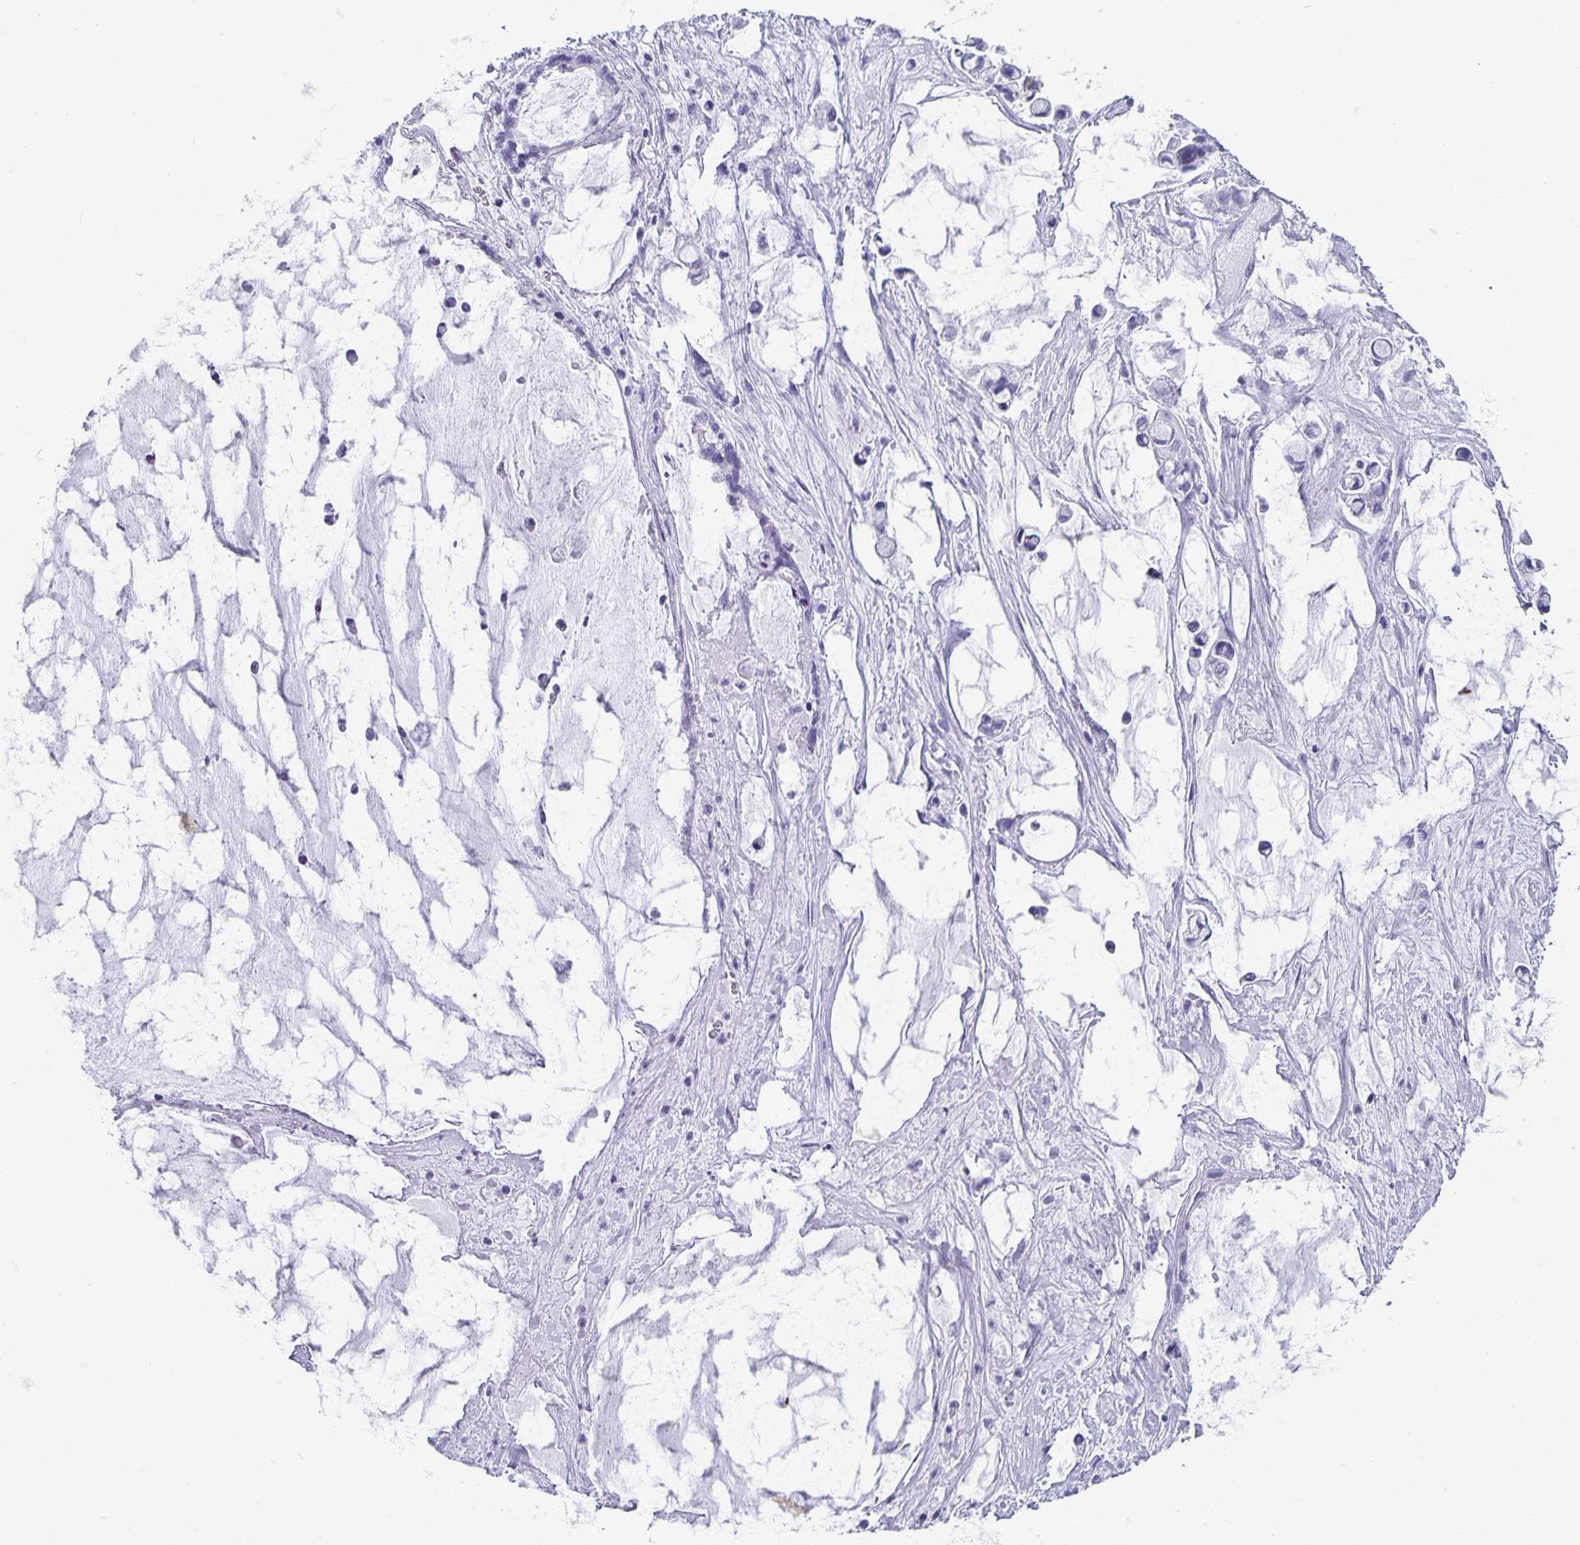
{"staining": {"intensity": "negative", "quantity": "none", "location": "none"}, "tissue": "ovarian cancer", "cell_type": "Tumor cells", "image_type": "cancer", "snomed": [{"axis": "morphology", "description": "Cystadenocarcinoma, mucinous, NOS"}, {"axis": "topography", "description": "Ovary"}], "caption": "Immunohistochemistry (IHC) of human ovarian mucinous cystadenocarcinoma displays no expression in tumor cells. (Stains: DAB (3,3'-diaminobenzidine) immunohistochemistry with hematoxylin counter stain, Microscopy: brightfield microscopy at high magnification).", "gene": "CHGA", "patient": {"sex": "female", "age": 63}}